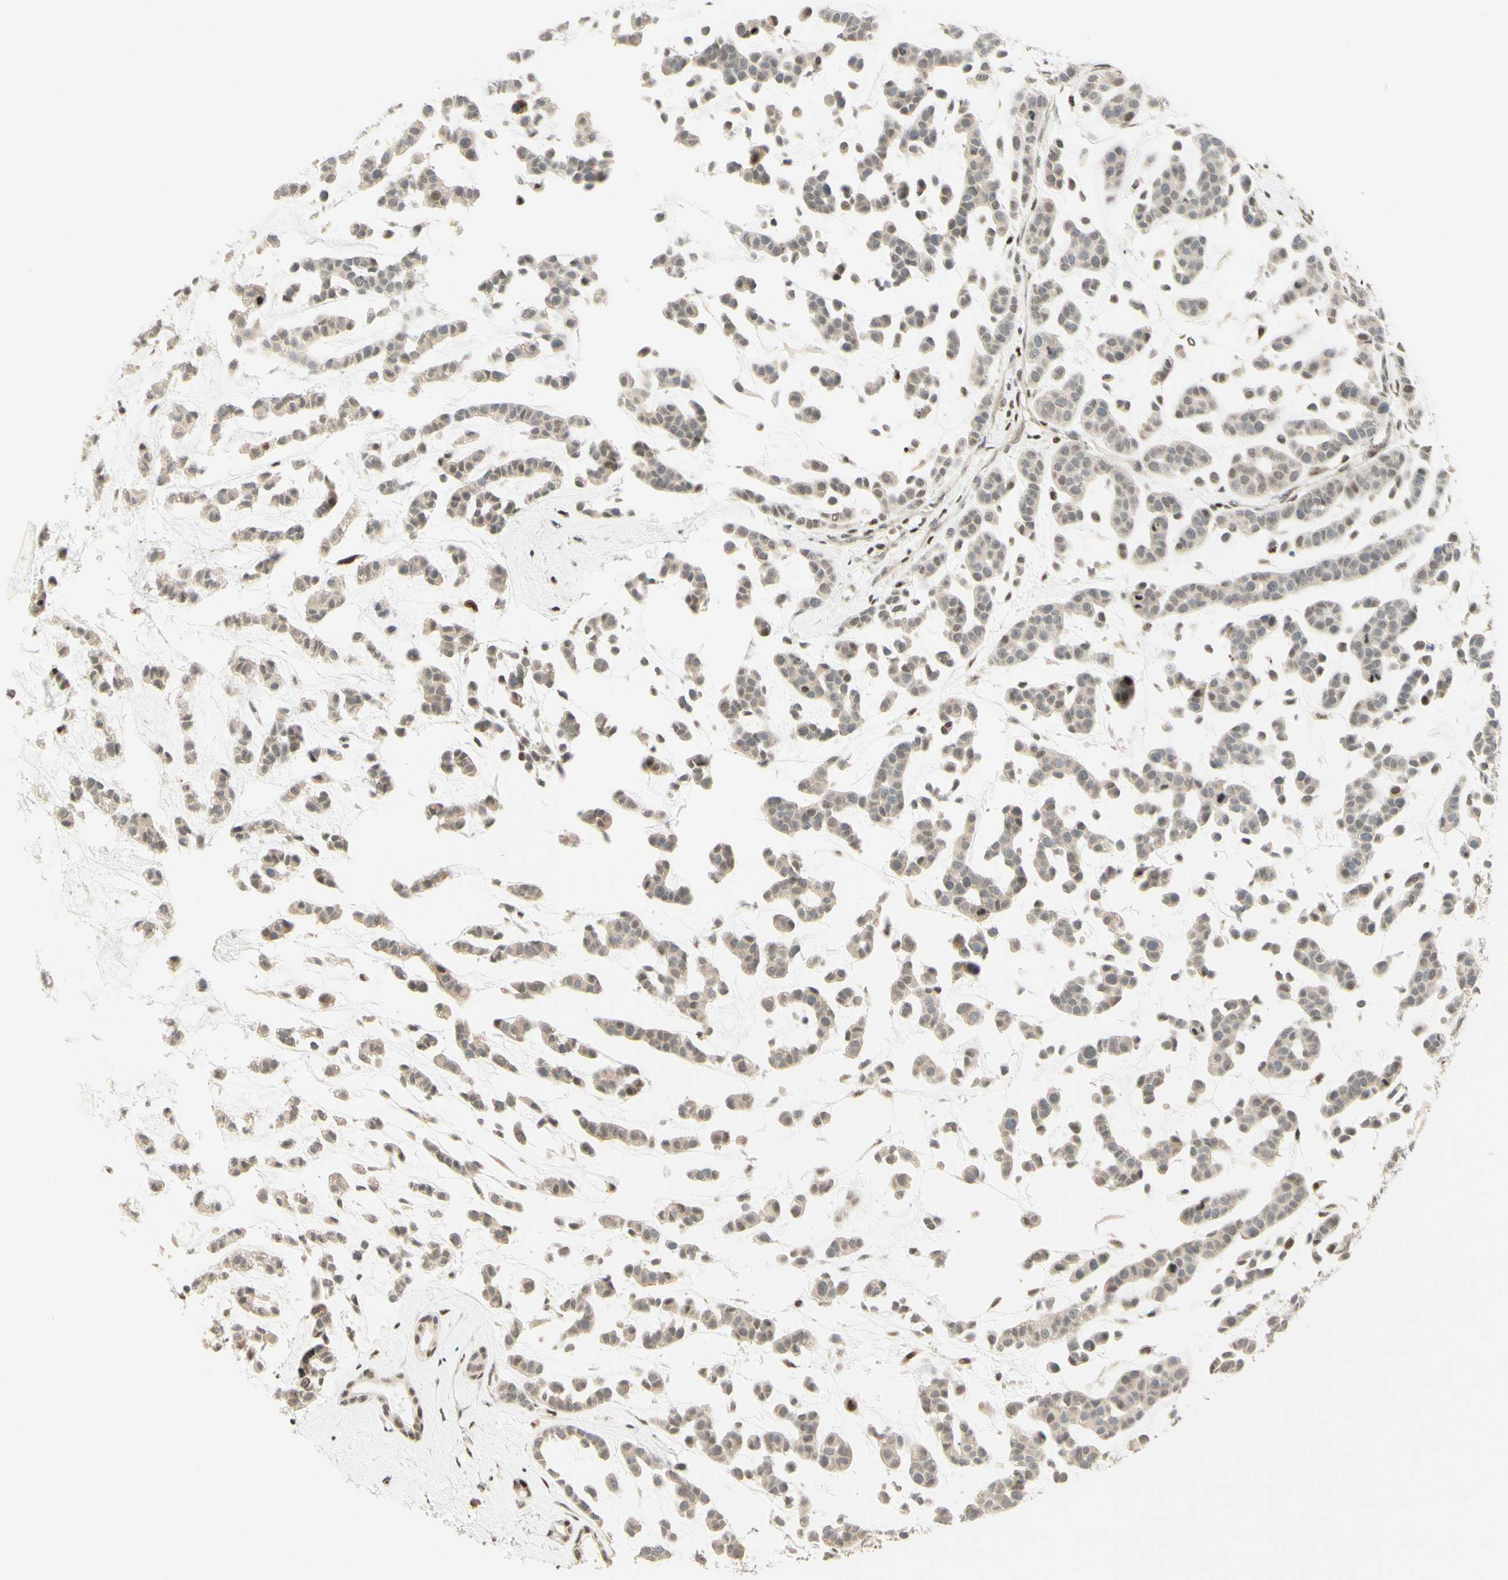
{"staining": {"intensity": "weak", "quantity": ">75%", "location": "cytoplasmic/membranous"}, "tissue": "head and neck cancer", "cell_type": "Tumor cells", "image_type": "cancer", "snomed": [{"axis": "morphology", "description": "Adenocarcinoma, NOS"}, {"axis": "morphology", "description": "Adenoma, NOS"}, {"axis": "topography", "description": "Head-Neck"}], "caption": "Immunohistochemical staining of human adenoma (head and neck) demonstrates weak cytoplasmic/membranous protein staining in about >75% of tumor cells.", "gene": "CDKL5", "patient": {"sex": "female", "age": 55}}